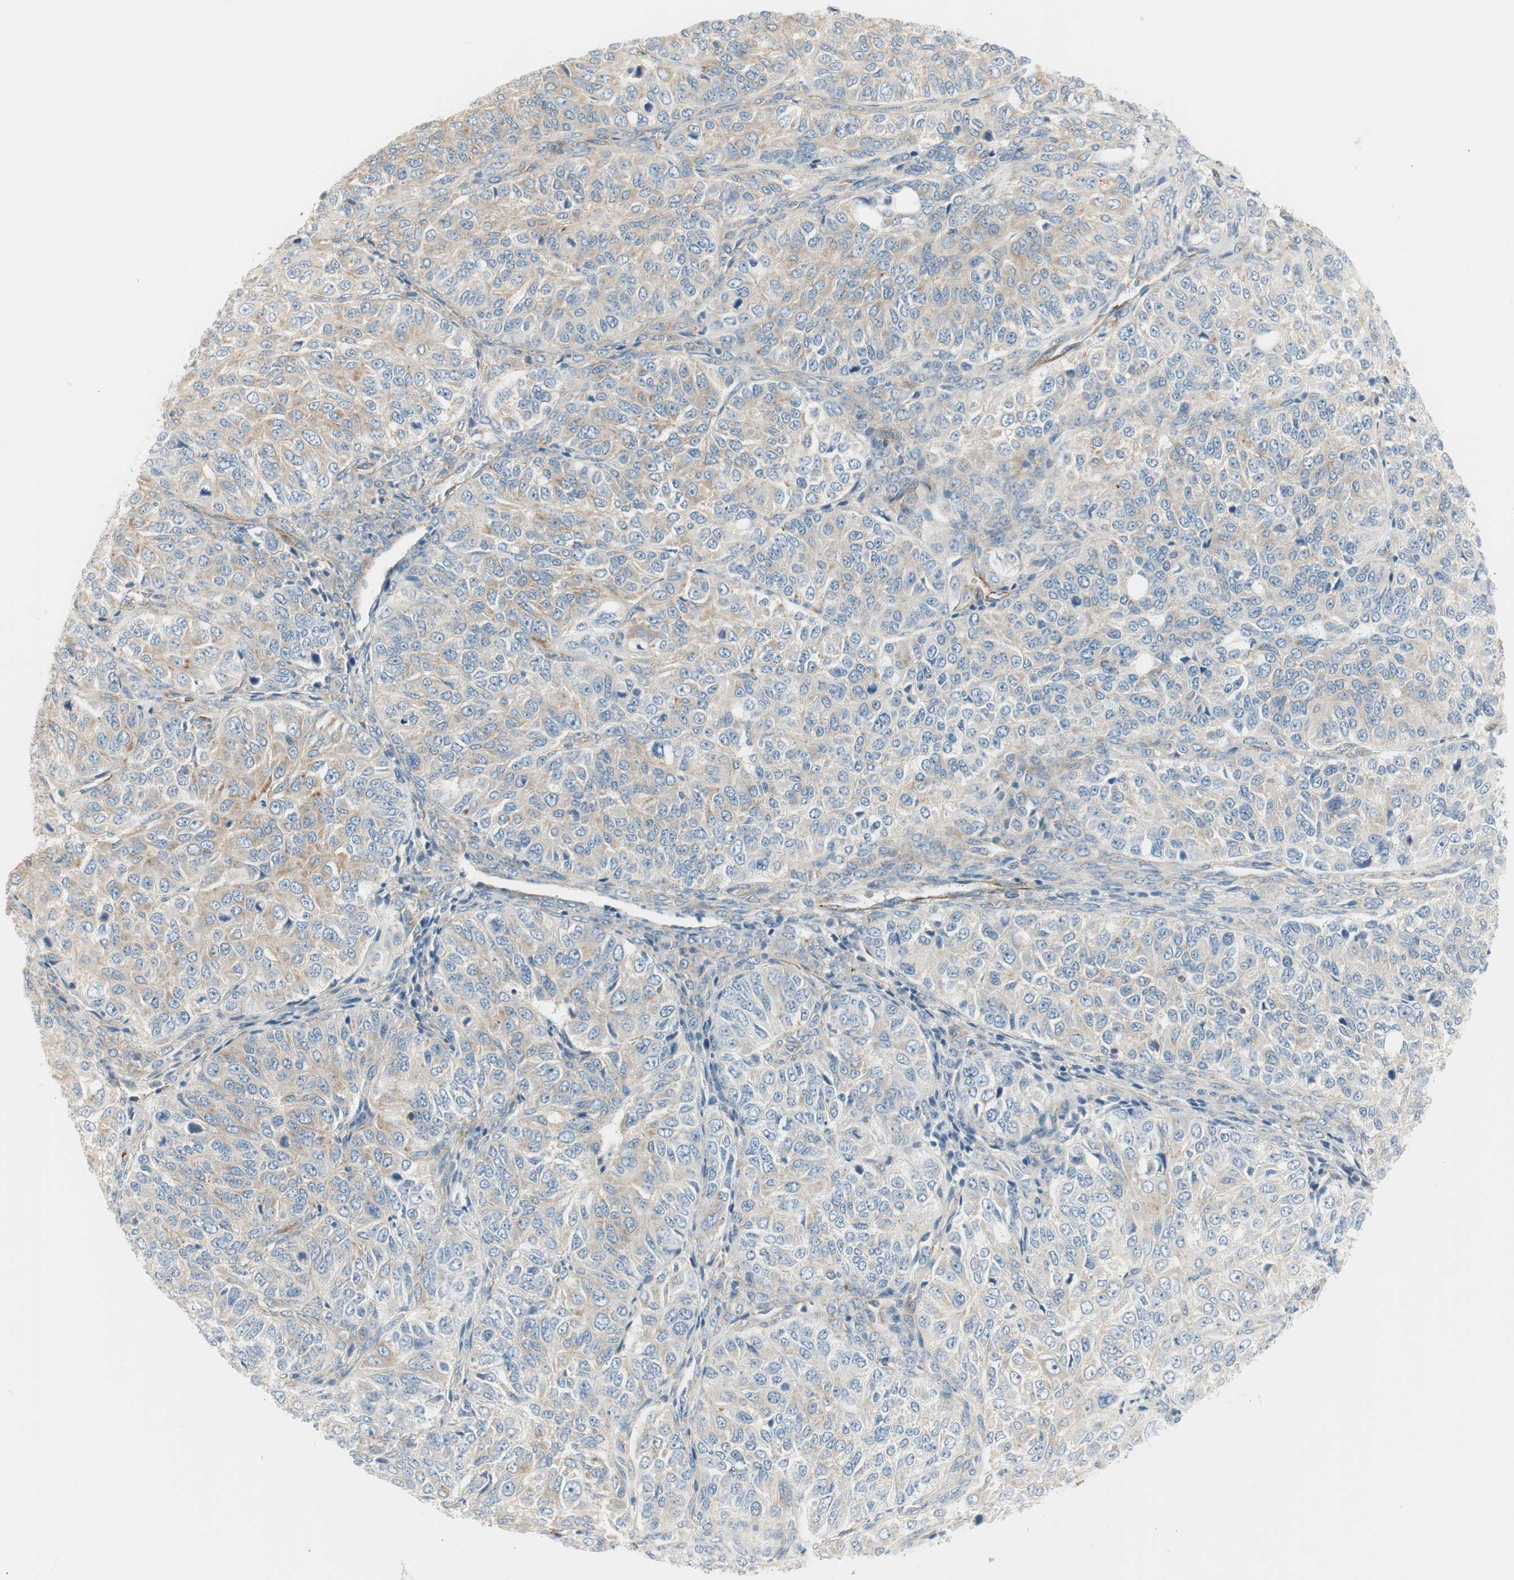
{"staining": {"intensity": "weak", "quantity": ">75%", "location": "cytoplasmic/membranous"}, "tissue": "ovarian cancer", "cell_type": "Tumor cells", "image_type": "cancer", "snomed": [{"axis": "morphology", "description": "Carcinoma, endometroid"}, {"axis": "topography", "description": "Ovary"}], "caption": "Protein expression analysis of human endometroid carcinoma (ovarian) reveals weak cytoplasmic/membranous expression in about >75% of tumor cells.", "gene": "AGFG1", "patient": {"sex": "female", "age": 51}}